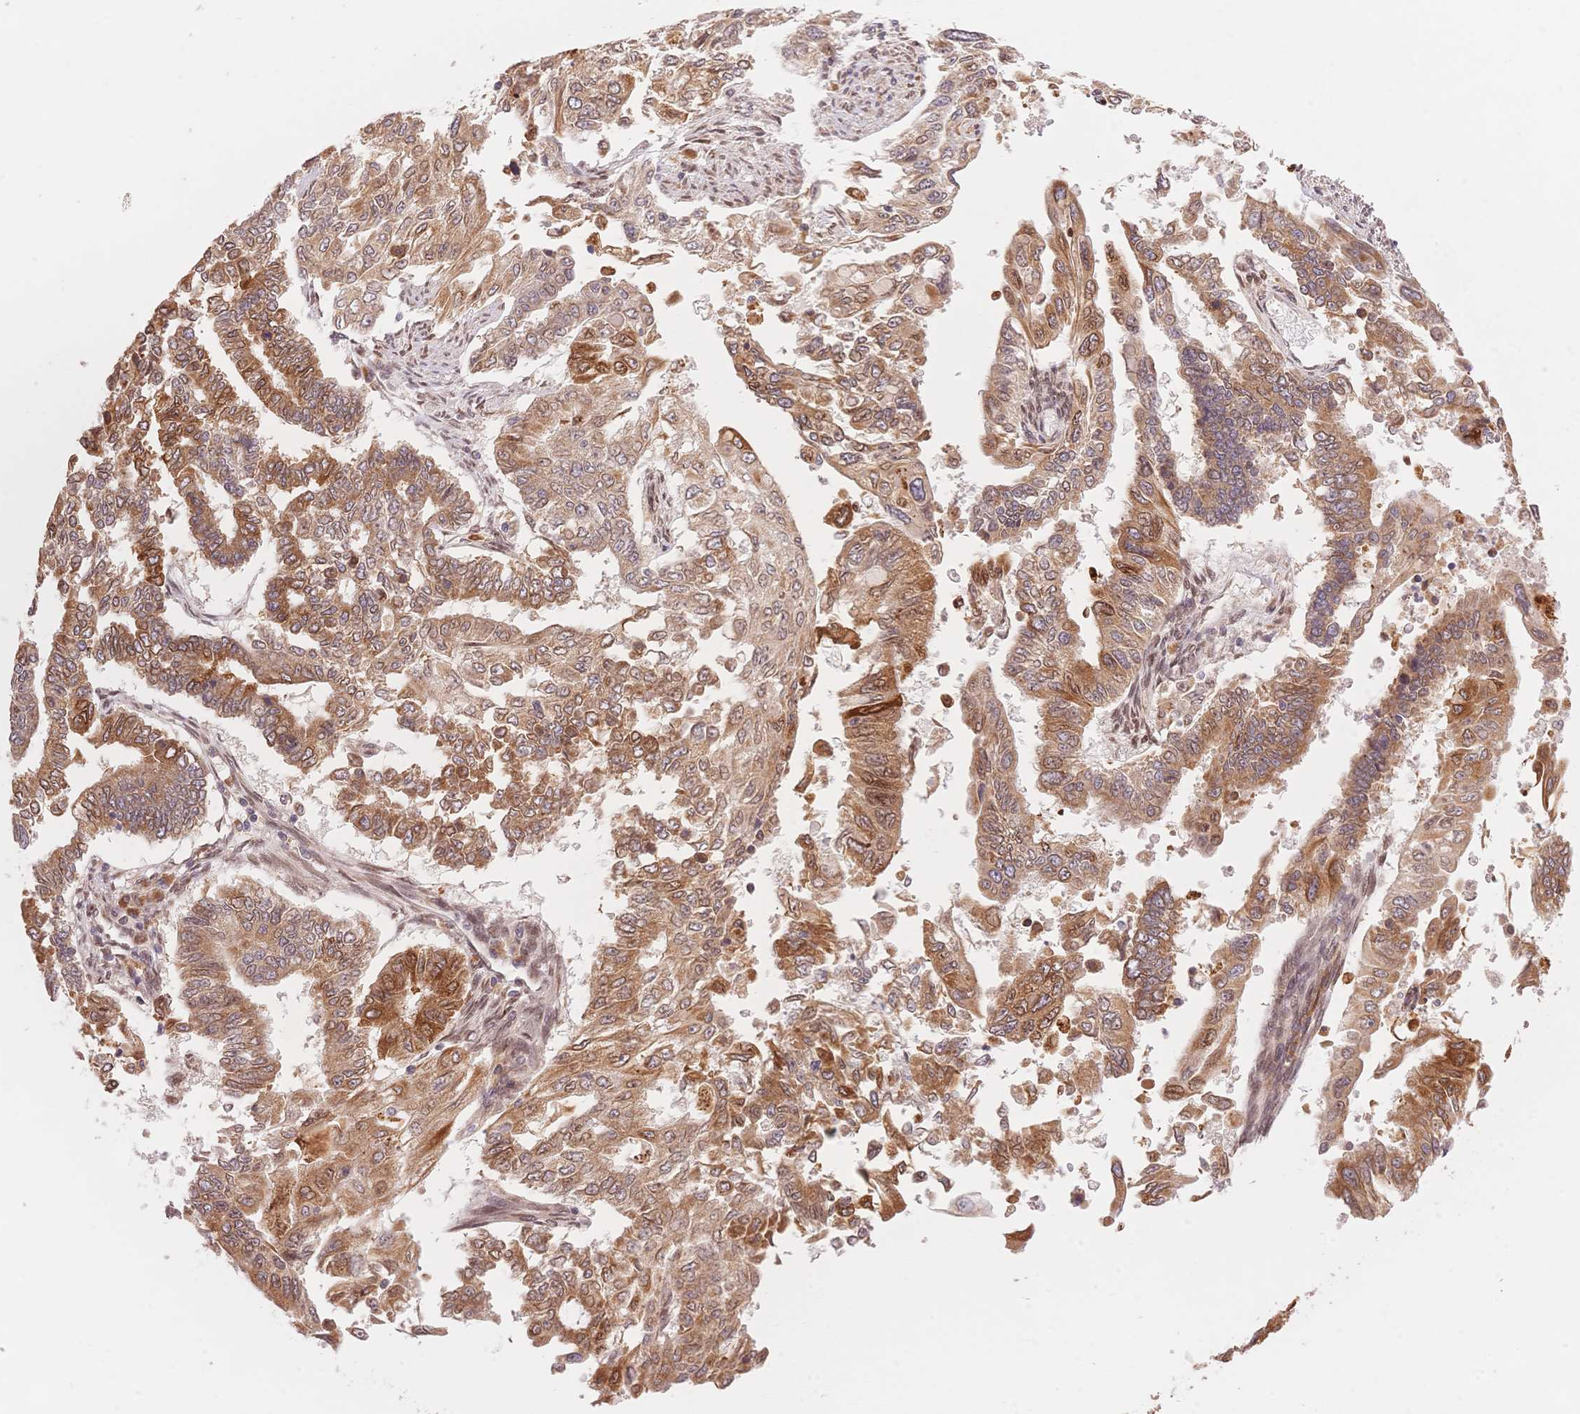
{"staining": {"intensity": "moderate", "quantity": ">75%", "location": "cytoplasmic/membranous,nuclear"}, "tissue": "endometrial cancer", "cell_type": "Tumor cells", "image_type": "cancer", "snomed": [{"axis": "morphology", "description": "Adenocarcinoma, NOS"}, {"axis": "topography", "description": "Uterus"}], "caption": "Protein staining of adenocarcinoma (endometrial) tissue demonstrates moderate cytoplasmic/membranous and nuclear staining in approximately >75% of tumor cells. (DAB IHC with brightfield microscopy, high magnification).", "gene": "STK39", "patient": {"sex": "female", "age": 59}}